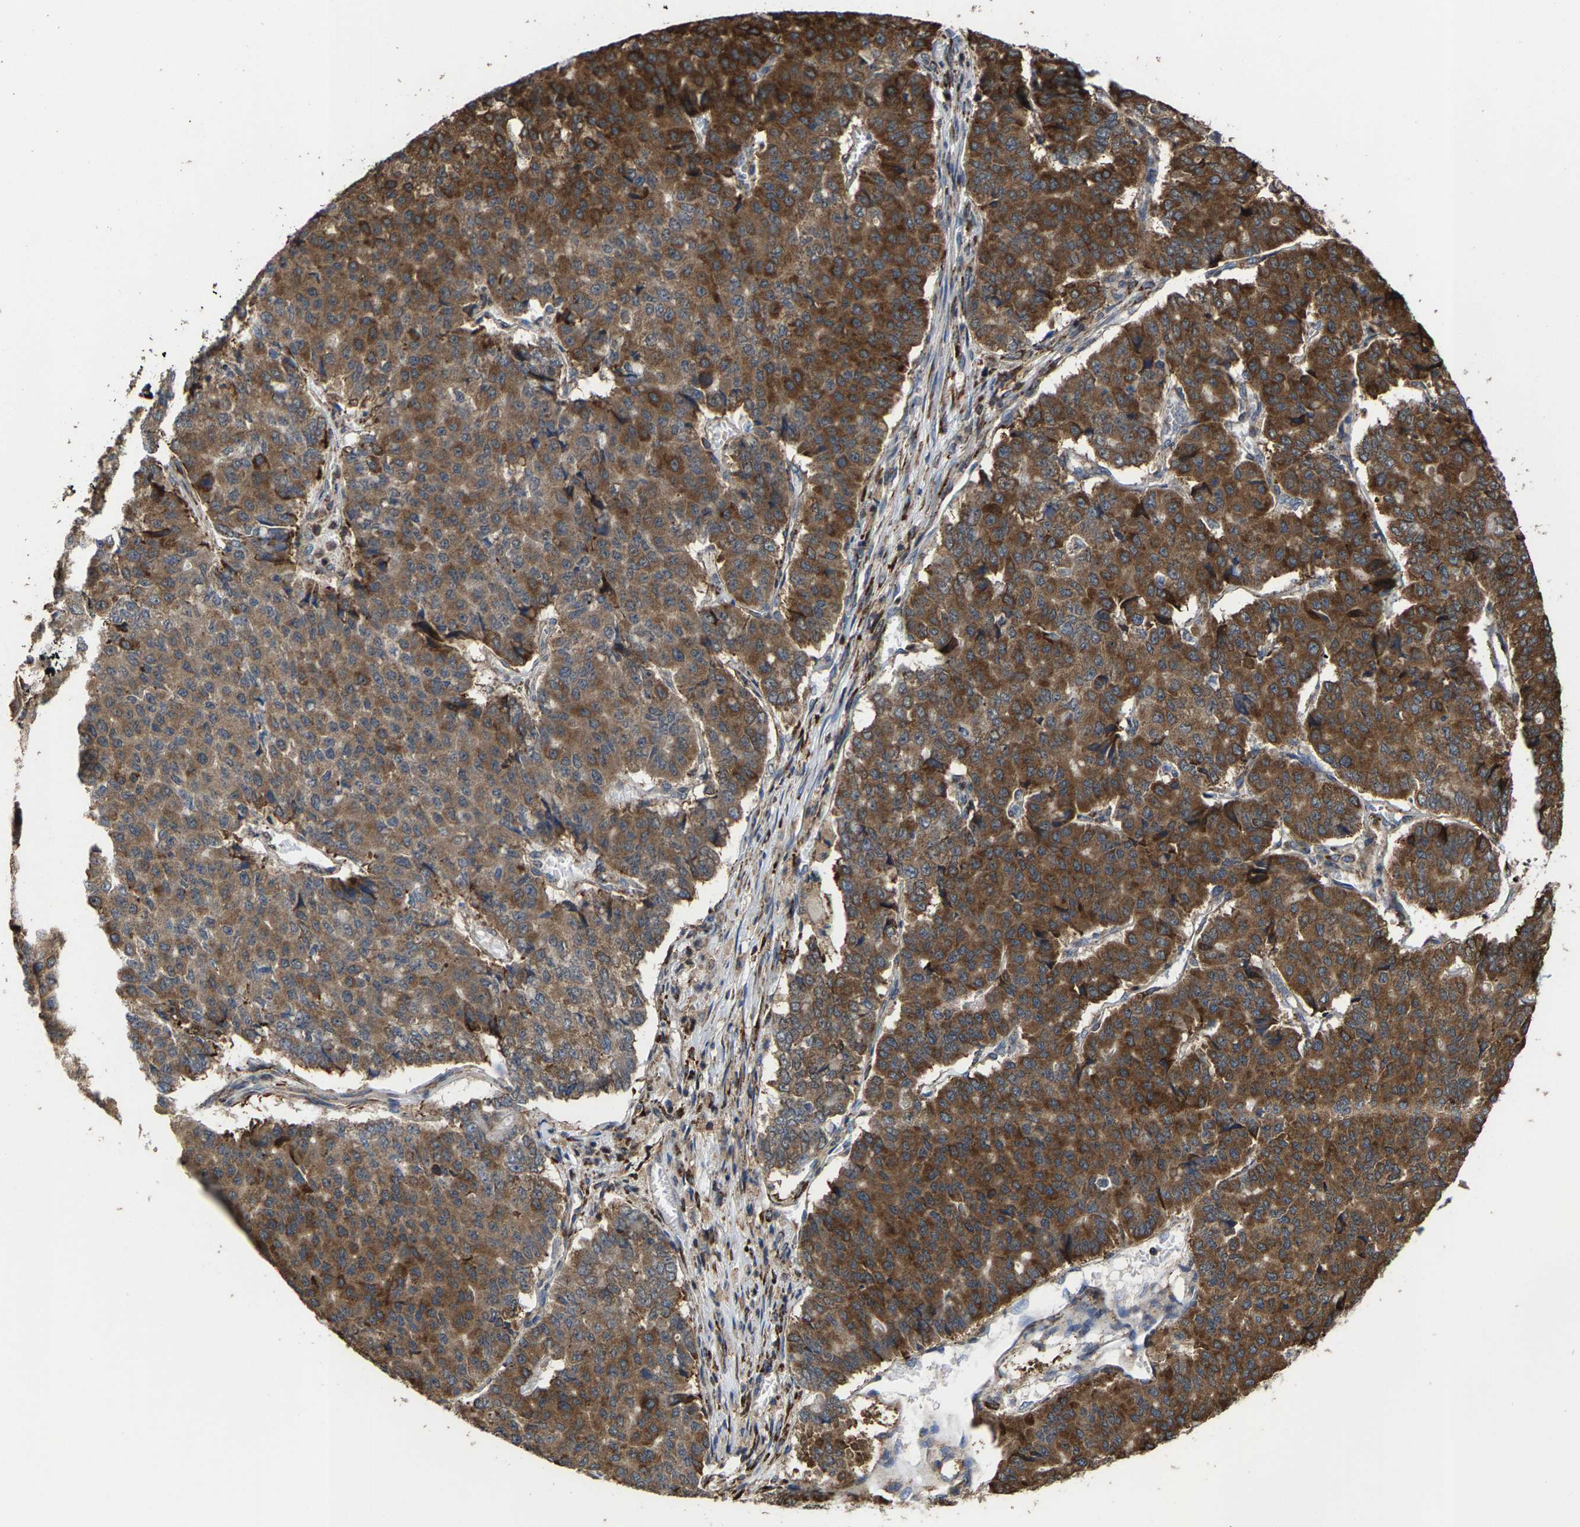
{"staining": {"intensity": "strong", "quantity": ">75%", "location": "cytoplasmic/membranous"}, "tissue": "pancreatic cancer", "cell_type": "Tumor cells", "image_type": "cancer", "snomed": [{"axis": "morphology", "description": "Adenocarcinoma, NOS"}, {"axis": "topography", "description": "Pancreas"}], "caption": "A brown stain shows strong cytoplasmic/membranous staining of a protein in adenocarcinoma (pancreatic) tumor cells. (DAB (3,3'-diaminobenzidine) IHC with brightfield microscopy, high magnification).", "gene": "FGD3", "patient": {"sex": "male", "age": 50}}